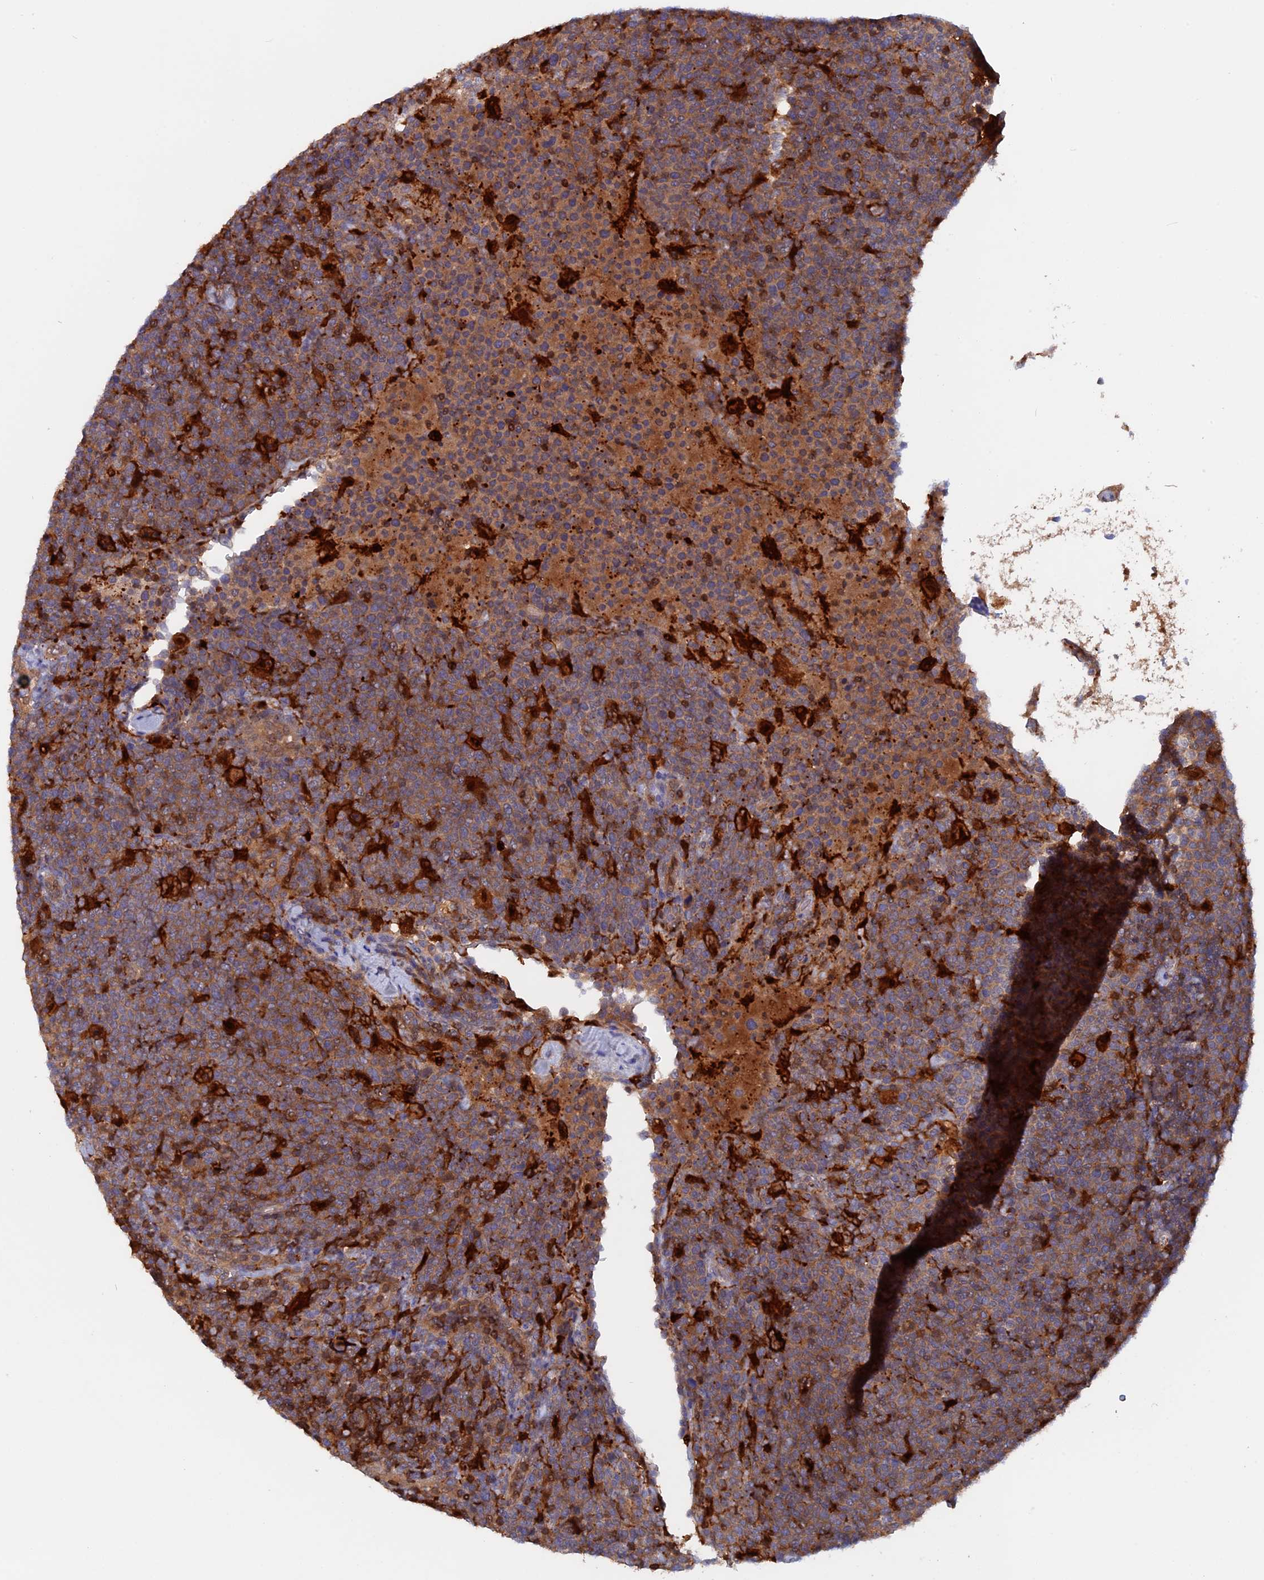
{"staining": {"intensity": "moderate", "quantity": "25%-75%", "location": "cytoplasmic/membranous,nuclear"}, "tissue": "lymphoma", "cell_type": "Tumor cells", "image_type": "cancer", "snomed": [{"axis": "morphology", "description": "Malignant lymphoma, non-Hodgkin's type, High grade"}, {"axis": "topography", "description": "Lymph node"}], "caption": "High-magnification brightfield microscopy of malignant lymphoma, non-Hodgkin's type (high-grade) stained with DAB (3,3'-diaminobenzidine) (brown) and counterstained with hematoxylin (blue). tumor cells exhibit moderate cytoplasmic/membranous and nuclear positivity is seen in approximately25%-75% of cells.", "gene": "BLVRA", "patient": {"sex": "male", "age": 61}}